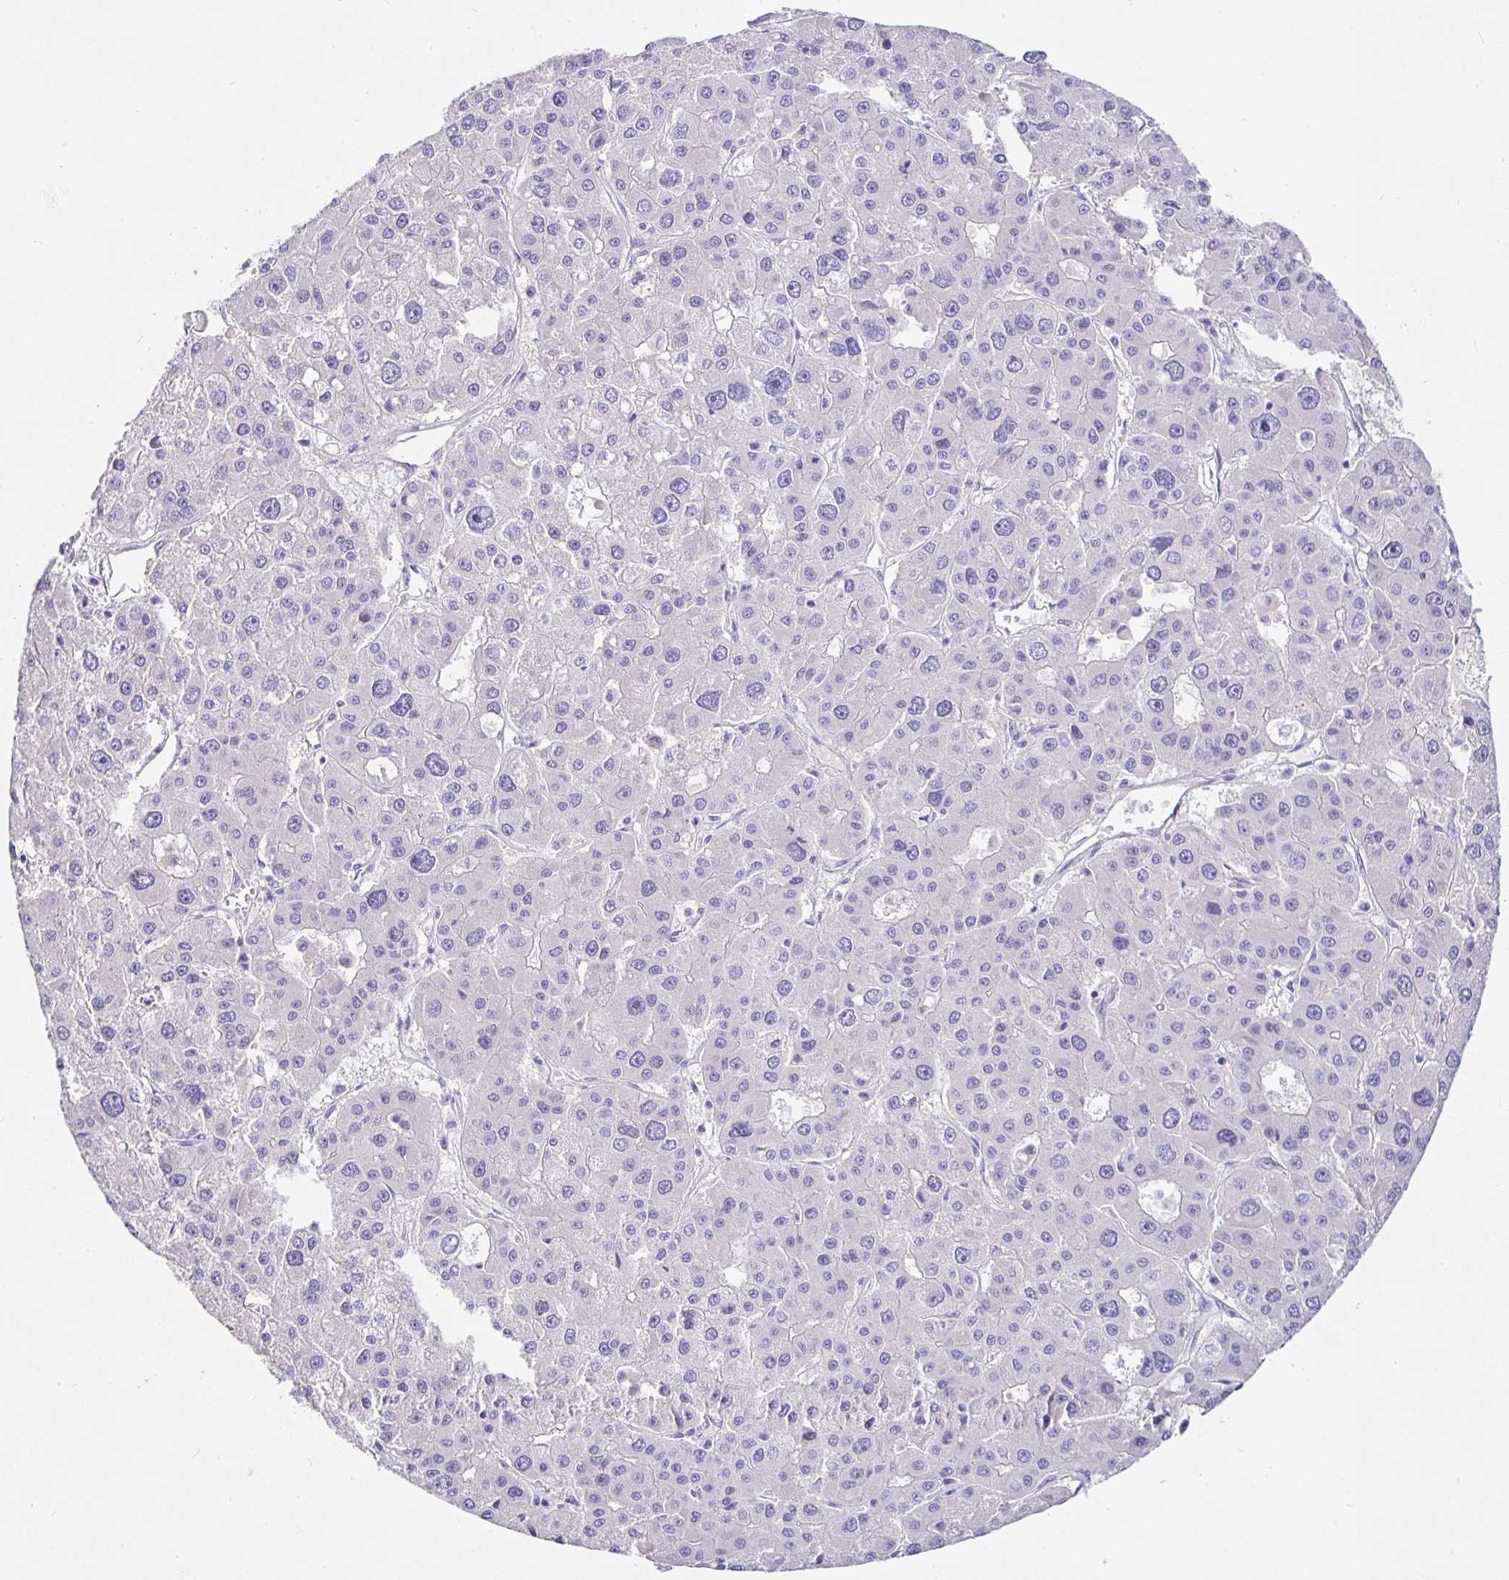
{"staining": {"intensity": "negative", "quantity": "none", "location": "none"}, "tissue": "liver cancer", "cell_type": "Tumor cells", "image_type": "cancer", "snomed": [{"axis": "morphology", "description": "Carcinoma, Hepatocellular, NOS"}, {"axis": "topography", "description": "Liver"}], "caption": "Immunohistochemical staining of liver cancer (hepatocellular carcinoma) demonstrates no significant staining in tumor cells. Brightfield microscopy of immunohistochemistry stained with DAB (brown) and hematoxylin (blue), captured at high magnification.", "gene": "TPTE", "patient": {"sex": "male", "age": 73}}